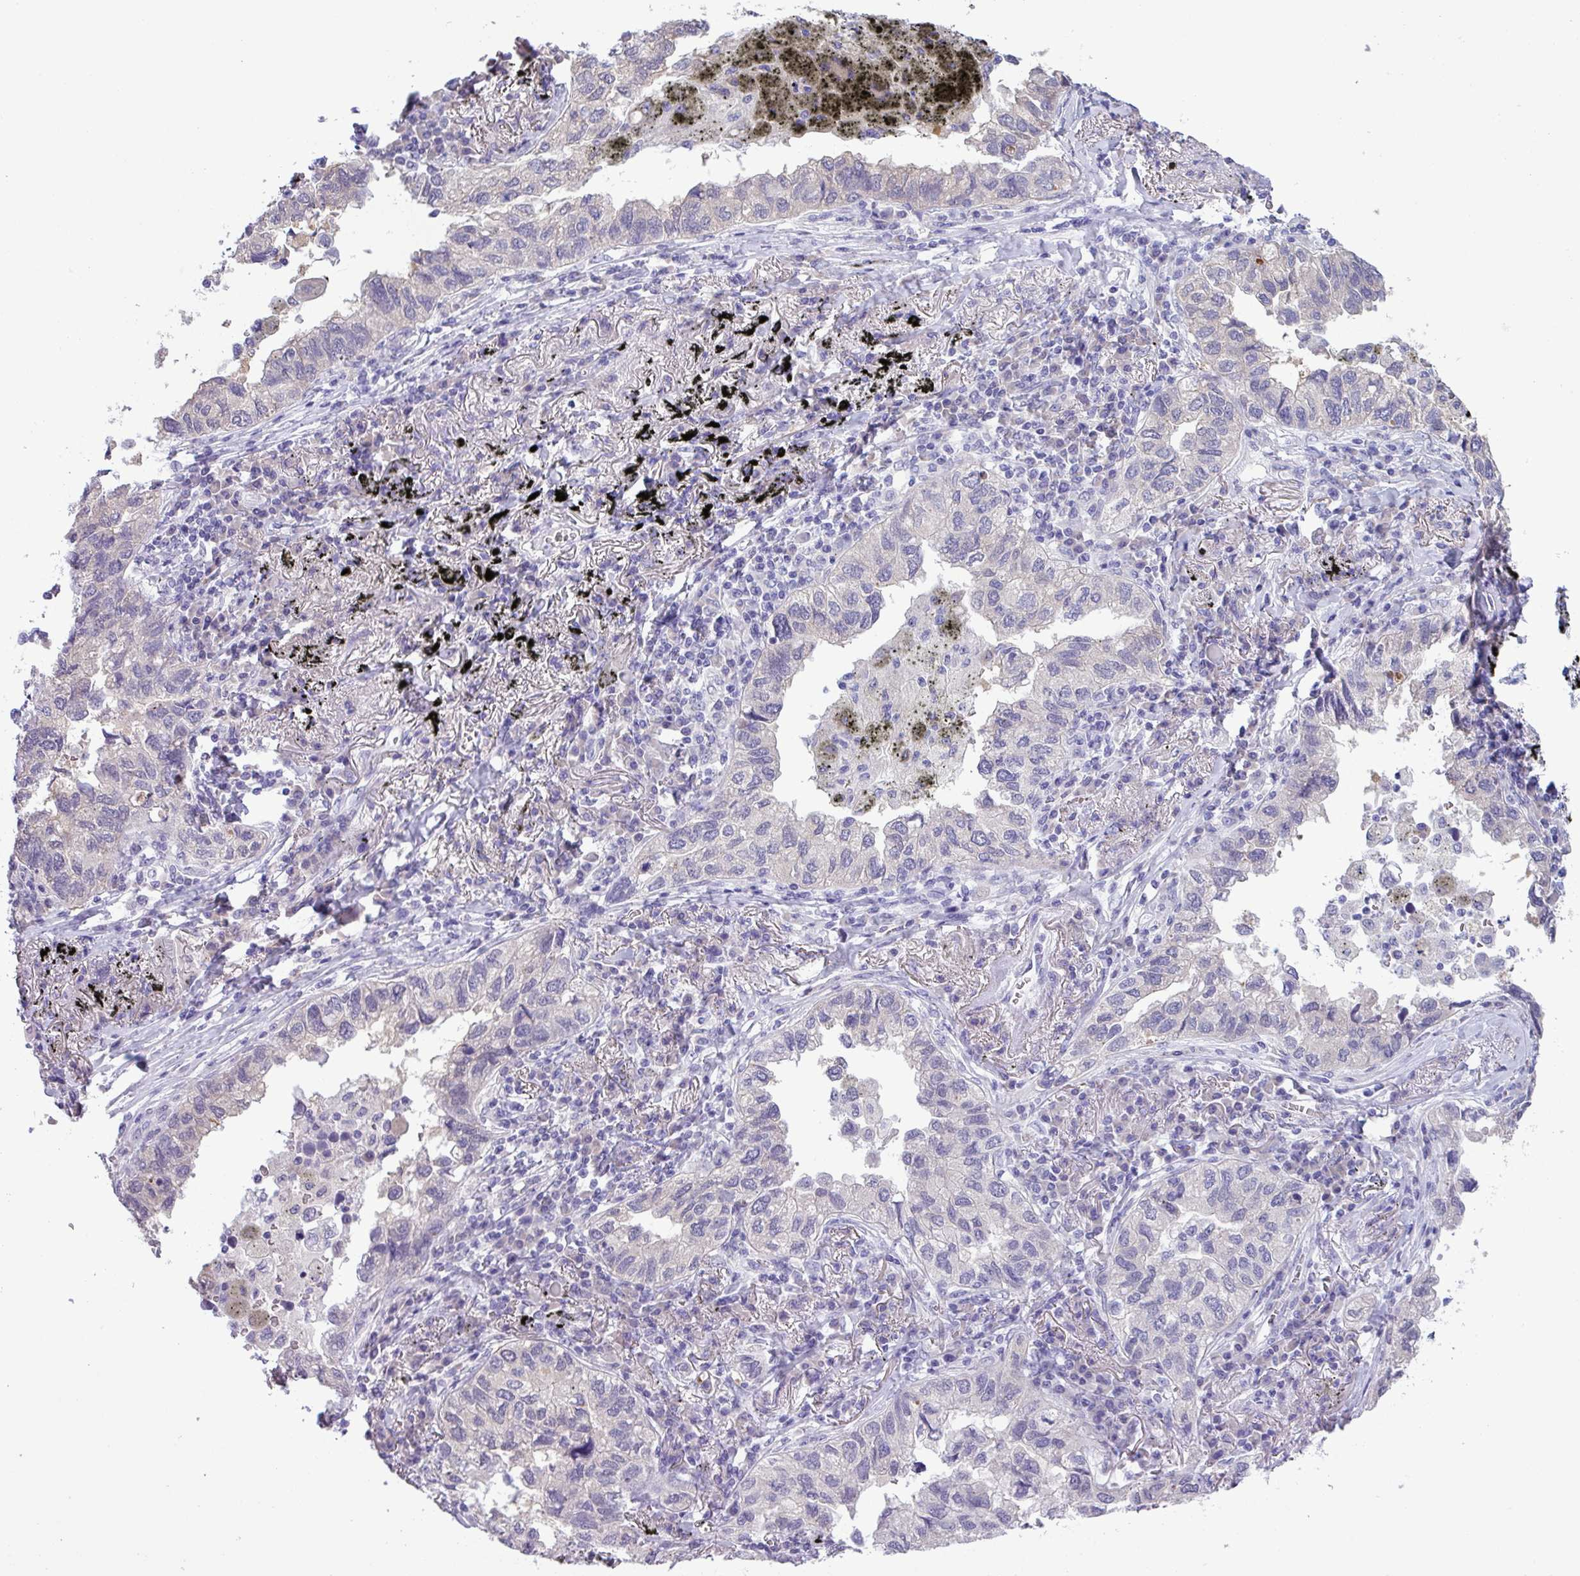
{"staining": {"intensity": "negative", "quantity": "none", "location": "none"}, "tissue": "lung cancer", "cell_type": "Tumor cells", "image_type": "cancer", "snomed": [{"axis": "morphology", "description": "Adenocarcinoma, NOS"}, {"axis": "topography", "description": "Lung"}], "caption": "A micrograph of human lung adenocarcinoma is negative for staining in tumor cells. (IHC, brightfield microscopy, high magnification).", "gene": "C20orf27", "patient": {"sex": "male", "age": 65}}